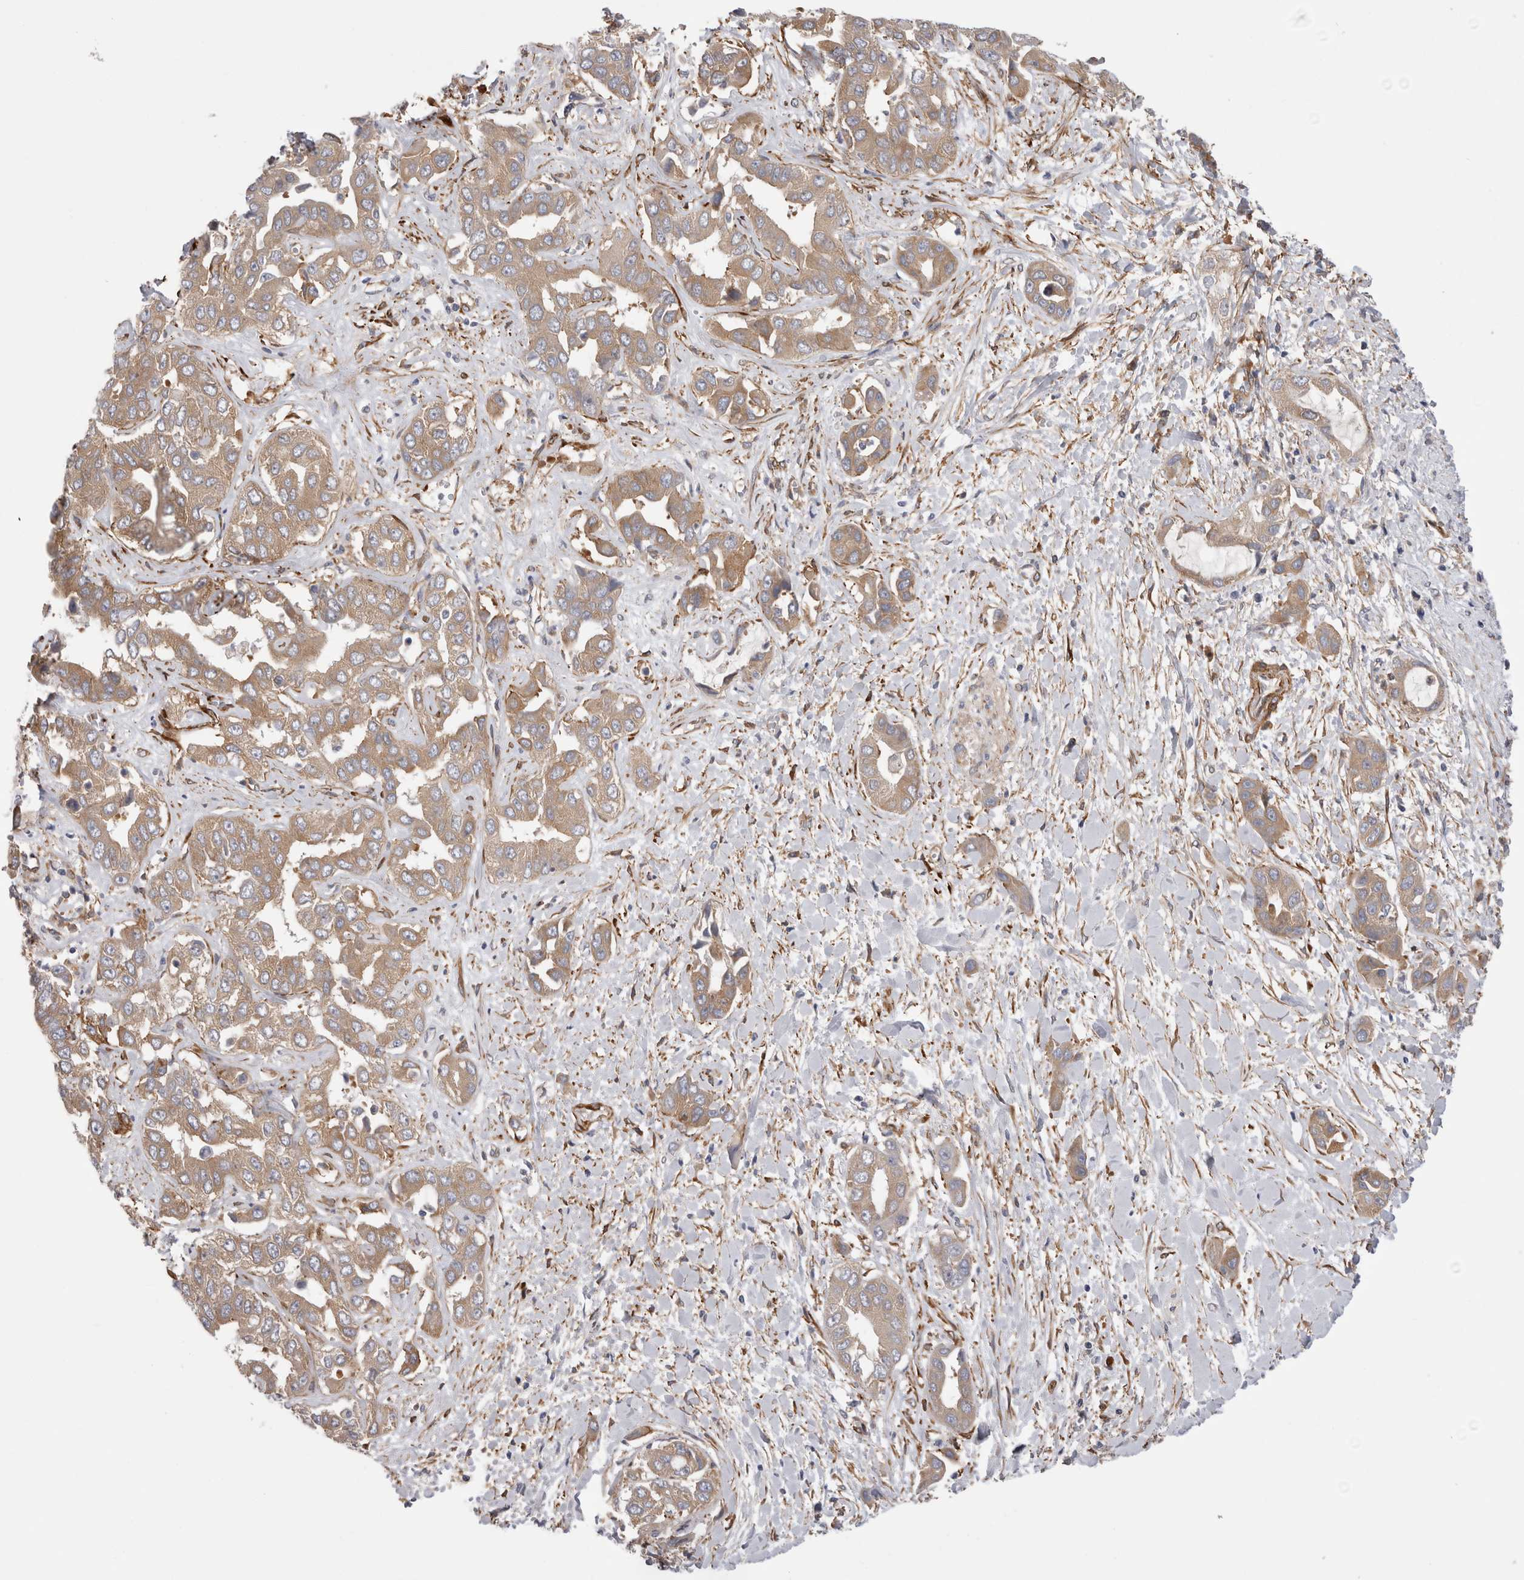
{"staining": {"intensity": "weak", "quantity": ">75%", "location": "cytoplasmic/membranous"}, "tissue": "liver cancer", "cell_type": "Tumor cells", "image_type": "cancer", "snomed": [{"axis": "morphology", "description": "Cholangiocarcinoma"}, {"axis": "topography", "description": "Liver"}], "caption": "Protein expression by immunohistochemistry (IHC) displays weak cytoplasmic/membranous positivity in approximately >75% of tumor cells in liver cancer.", "gene": "EPRS1", "patient": {"sex": "female", "age": 52}}